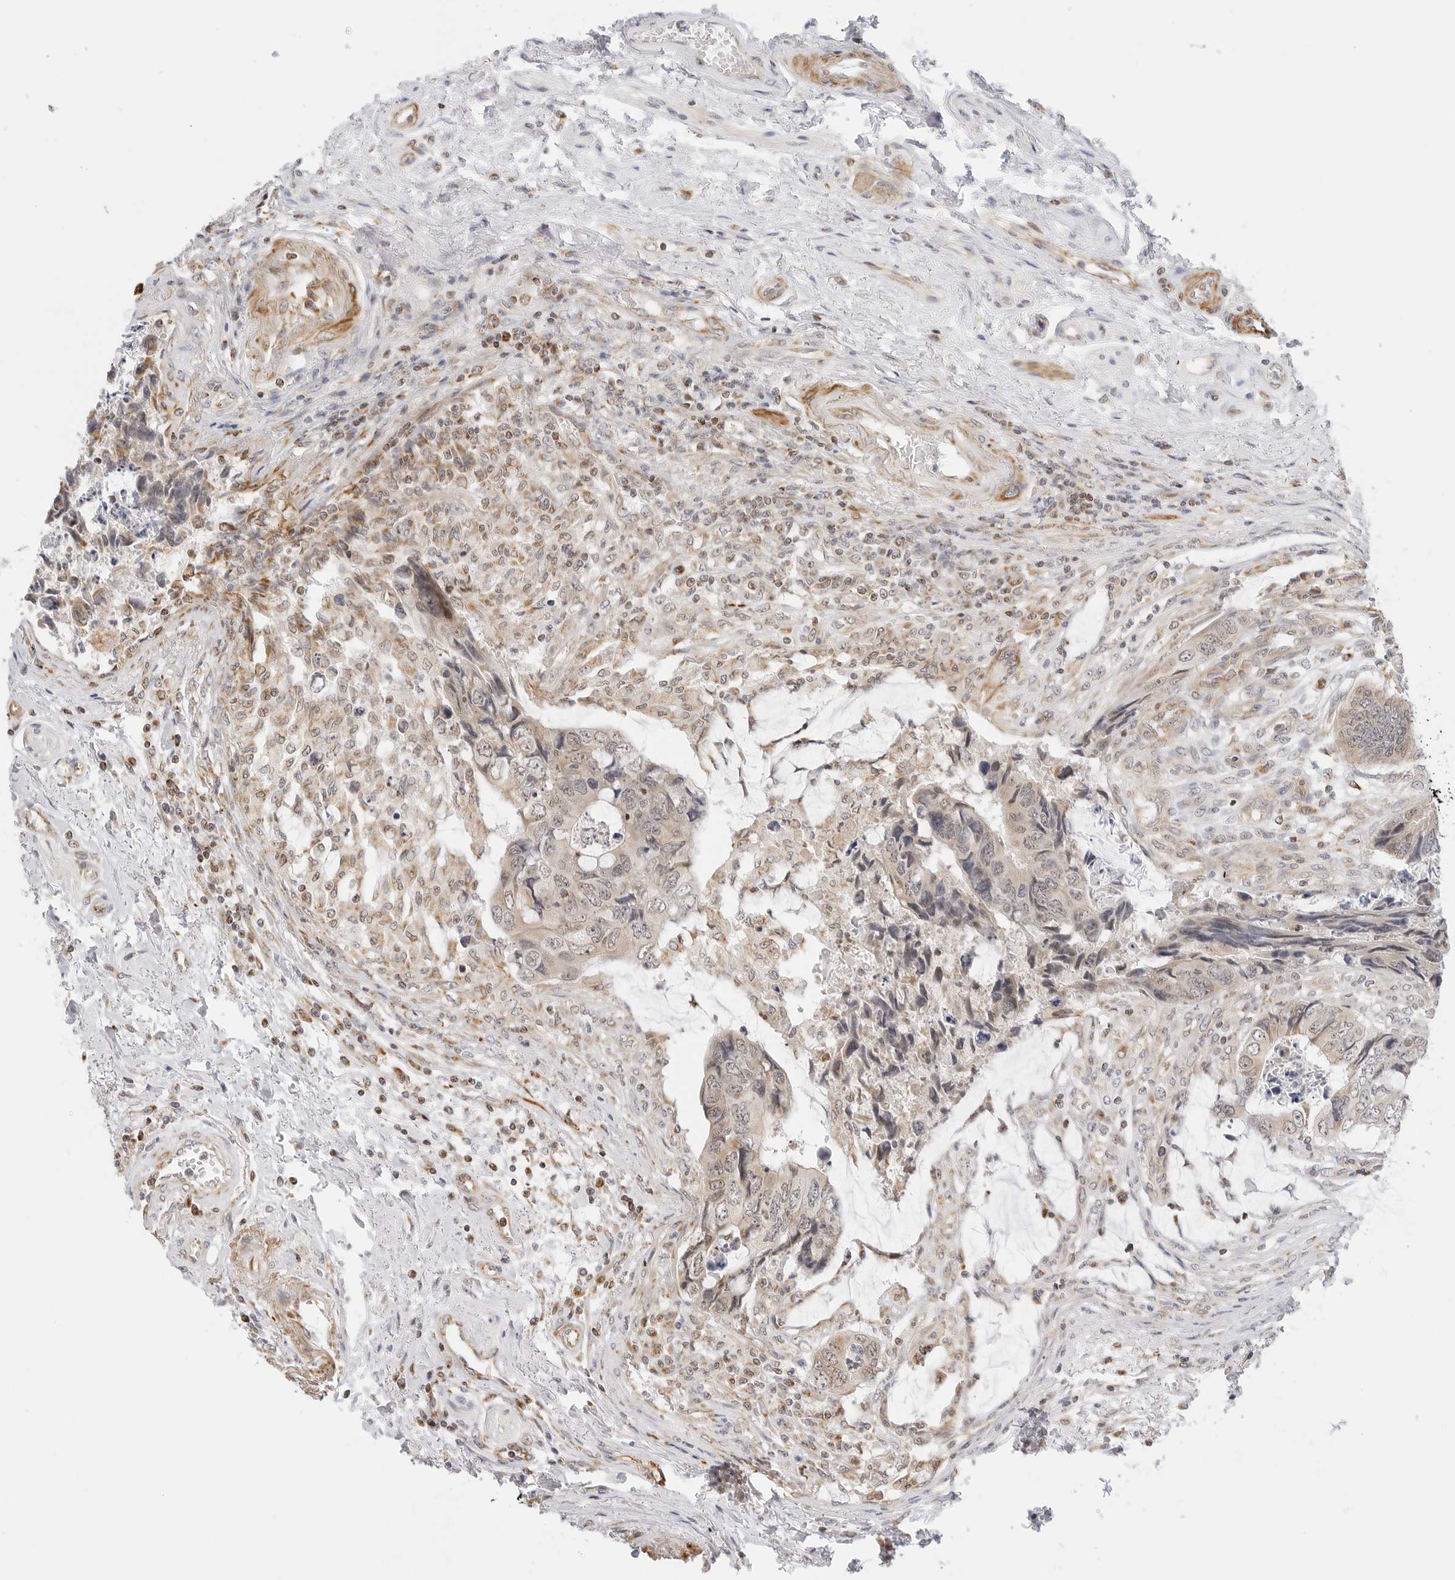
{"staining": {"intensity": "weak", "quantity": "25%-75%", "location": "cytoplasmic/membranous"}, "tissue": "colorectal cancer", "cell_type": "Tumor cells", "image_type": "cancer", "snomed": [{"axis": "morphology", "description": "Adenocarcinoma, NOS"}, {"axis": "topography", "description": "Rectum"}], "caption": "Colorectal cancer (adenocarcinoma) stained with immunohistochemistry demonstrates weak cytoplasmic/membranous expression in about 25%-75% of tumor cells. (DAB (3,3'-diaminobenzidine) IHC with brightfield microscopy, high magnification).", "gene": "GORAB", "patient": {"sex": "male", "age": 84}}